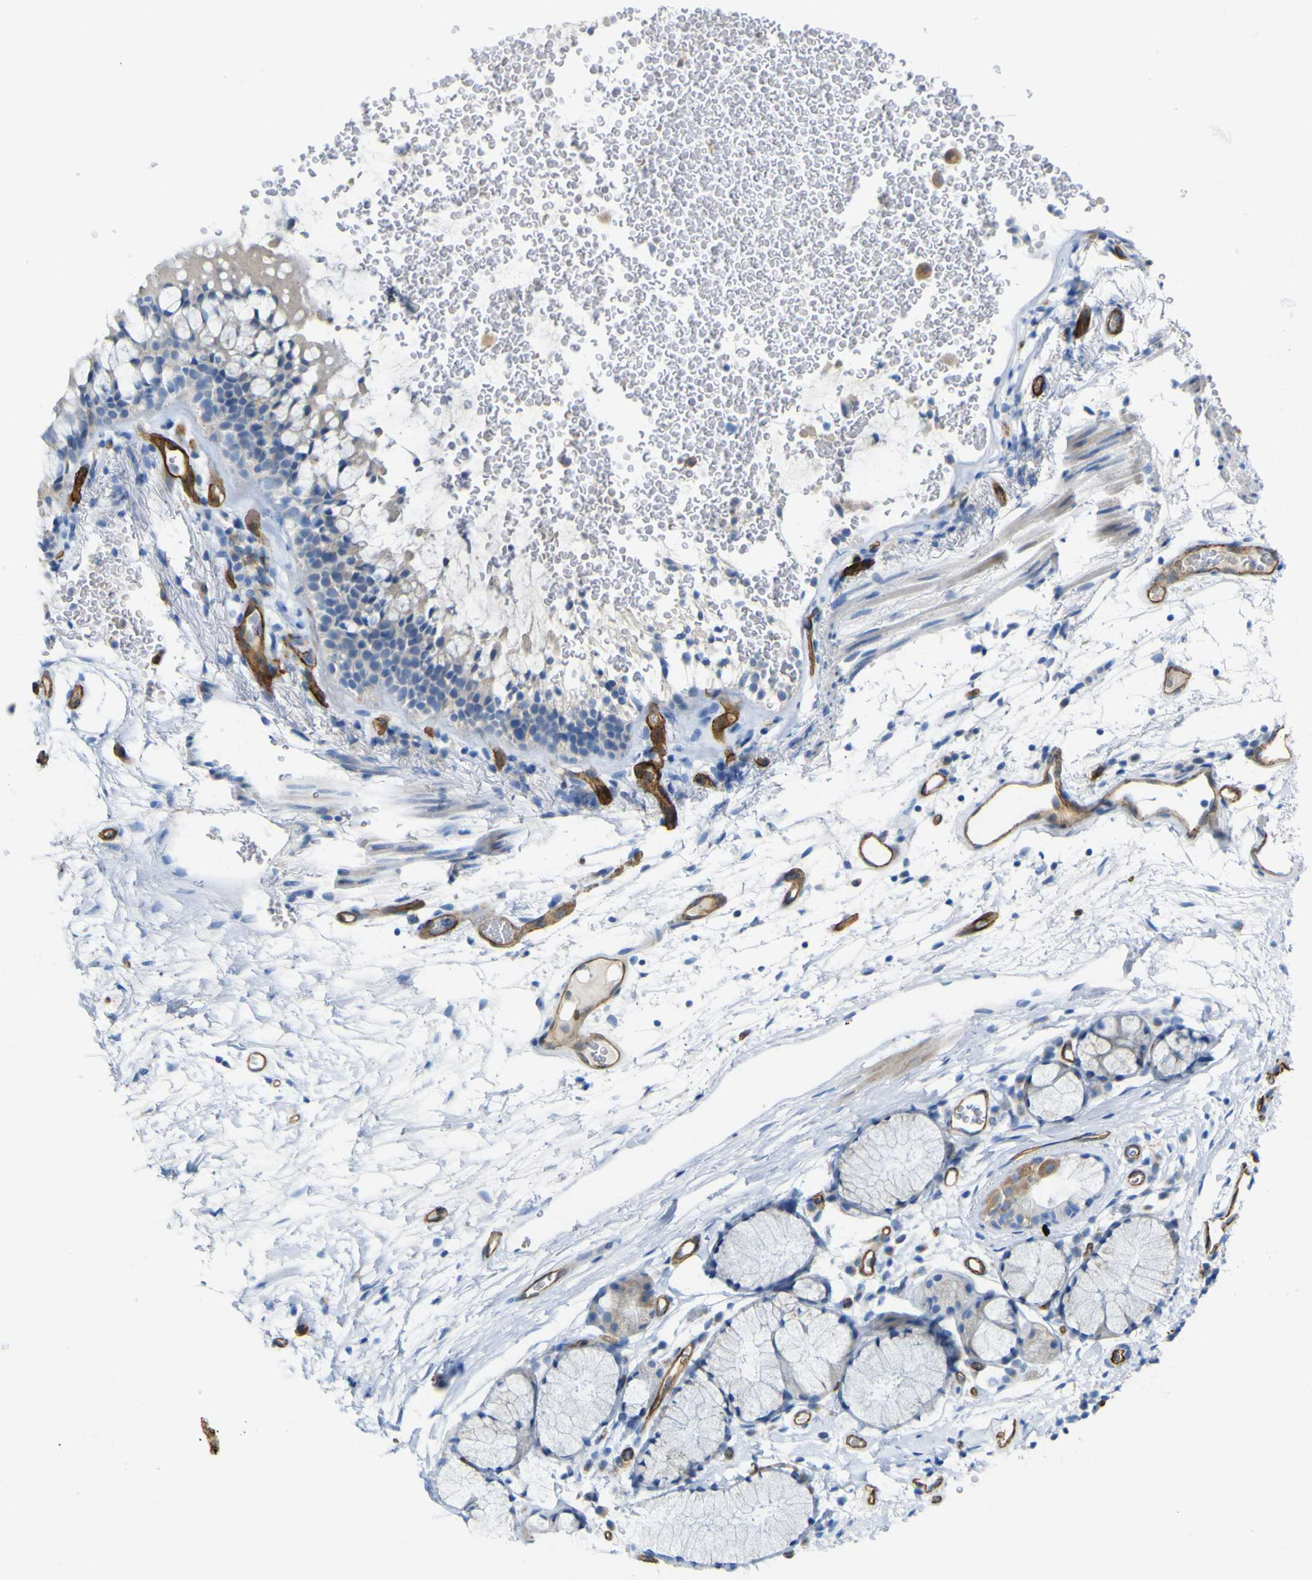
{"staining": {"intensity": "negative", "quantity": "none", "location": "none"}, "tissue": "bronchus", "cell_type": "Respiratory epithelial cells", "image_type": "normal", "snomed": [{"axis": "morphology", "description": "Normal tissue, NOS"}, {"axis": "topography", "description": "Cartilage tissue"}, {"axis": "topography", "description": "Bronchus"}], "caption": "IHC of normal human bronchus demonstrates no expression in respiratory epithelial cells.", "gene": "CD93", "patient": {"sex": "female", "age": 53}}